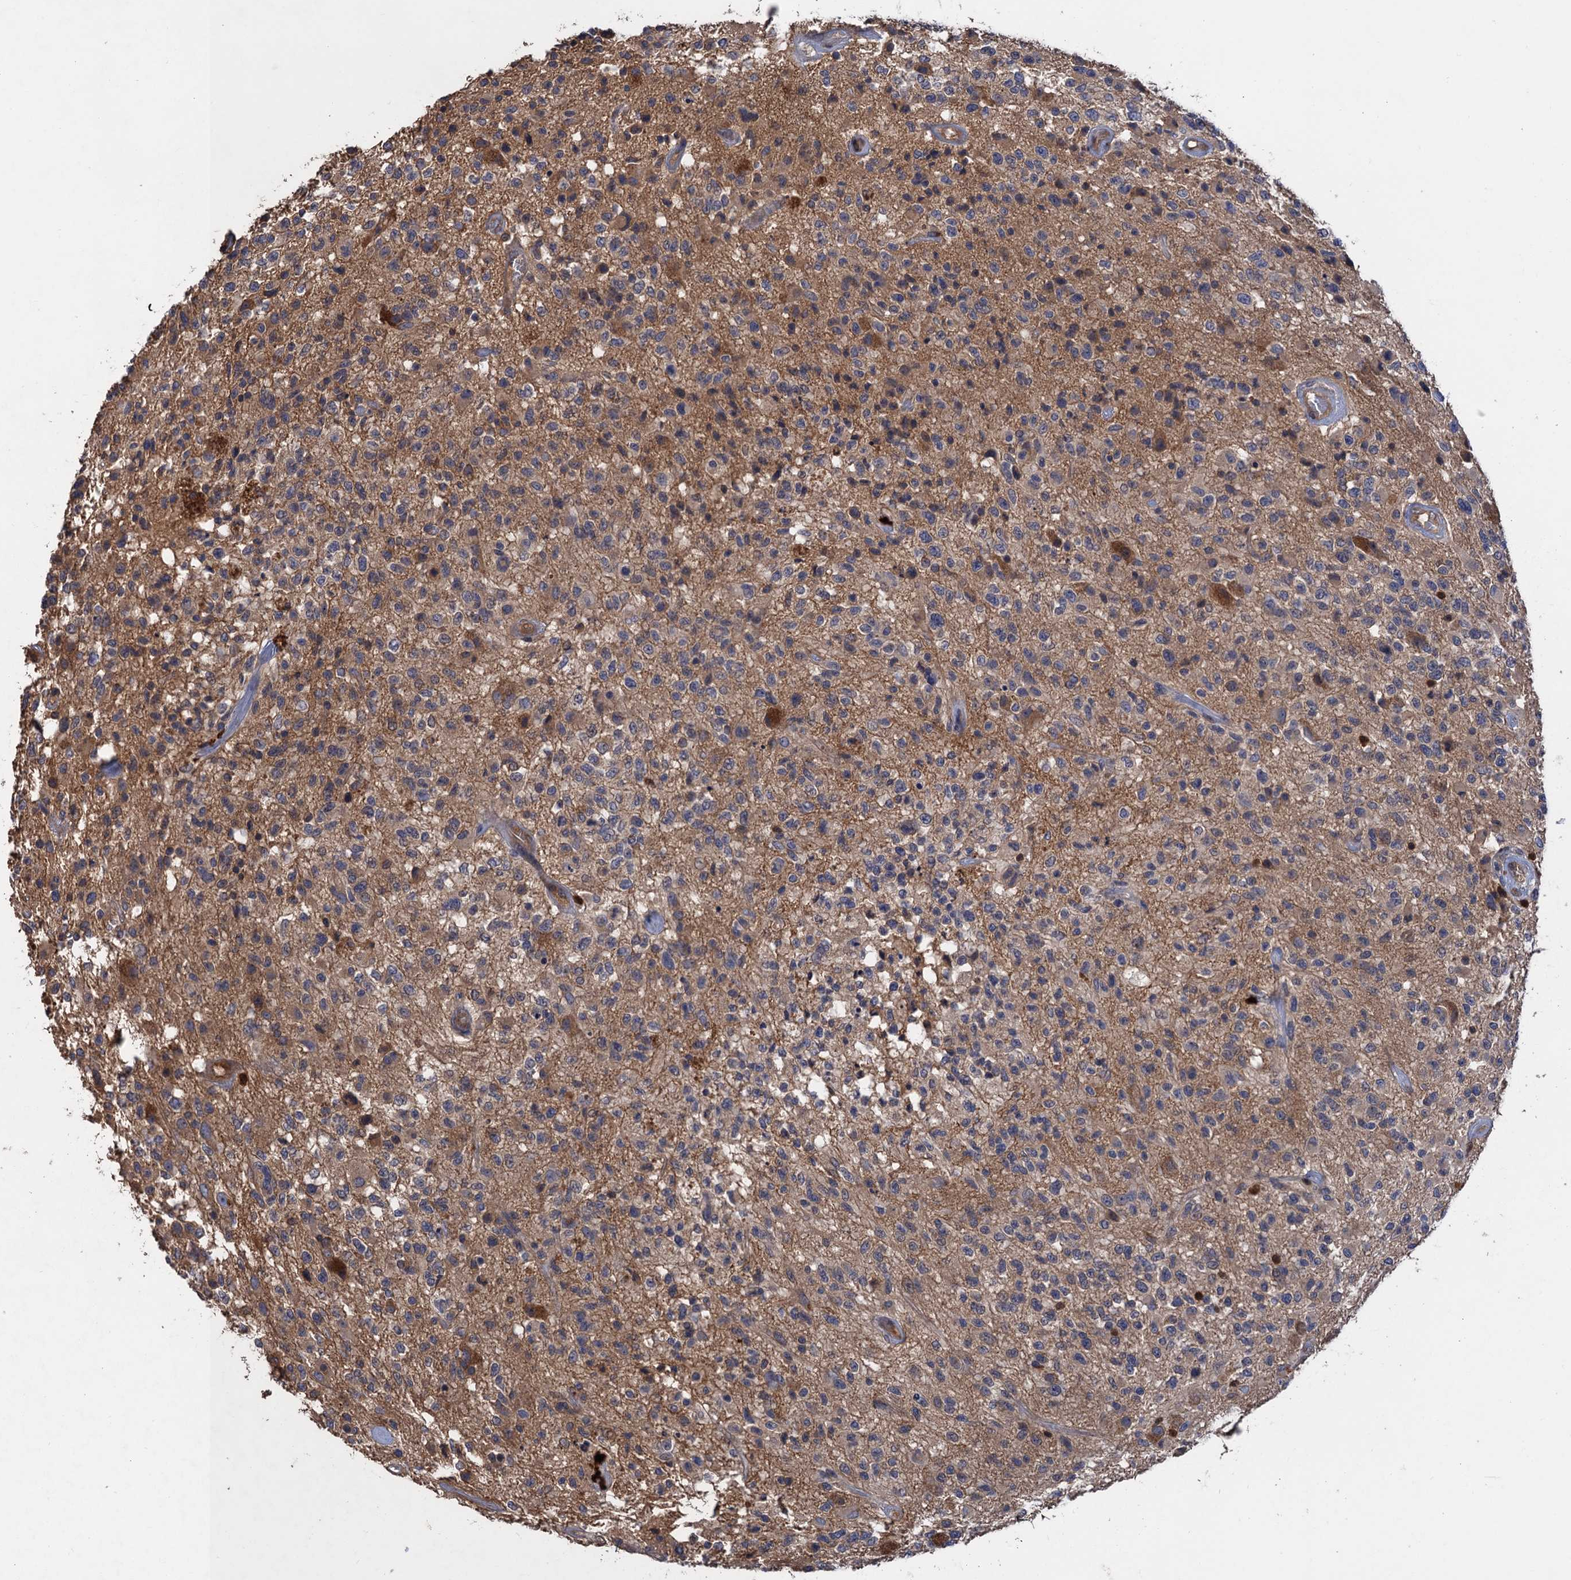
{"staining": {"intensity": "weak", "quantity": "25%-75%", "location": "cytoplasmic/membranous"}, "tissue": "glioma", "cell_type": "Tumor cells", "image_type": "cancer", "snomed": [{"axis": "morphology", "description": "Glioma, malignant, High grade"}, {"axis": "morphology", "description": "Glioblastoma, NOS"}, {"axis": "topography", "description": "Brain"}], "caption": "Glioblastoma stained with a protein marker reveals weak staining in tumor cells.", "gene": "DGKA", "patient": {"sex": "male", "age": 60}}